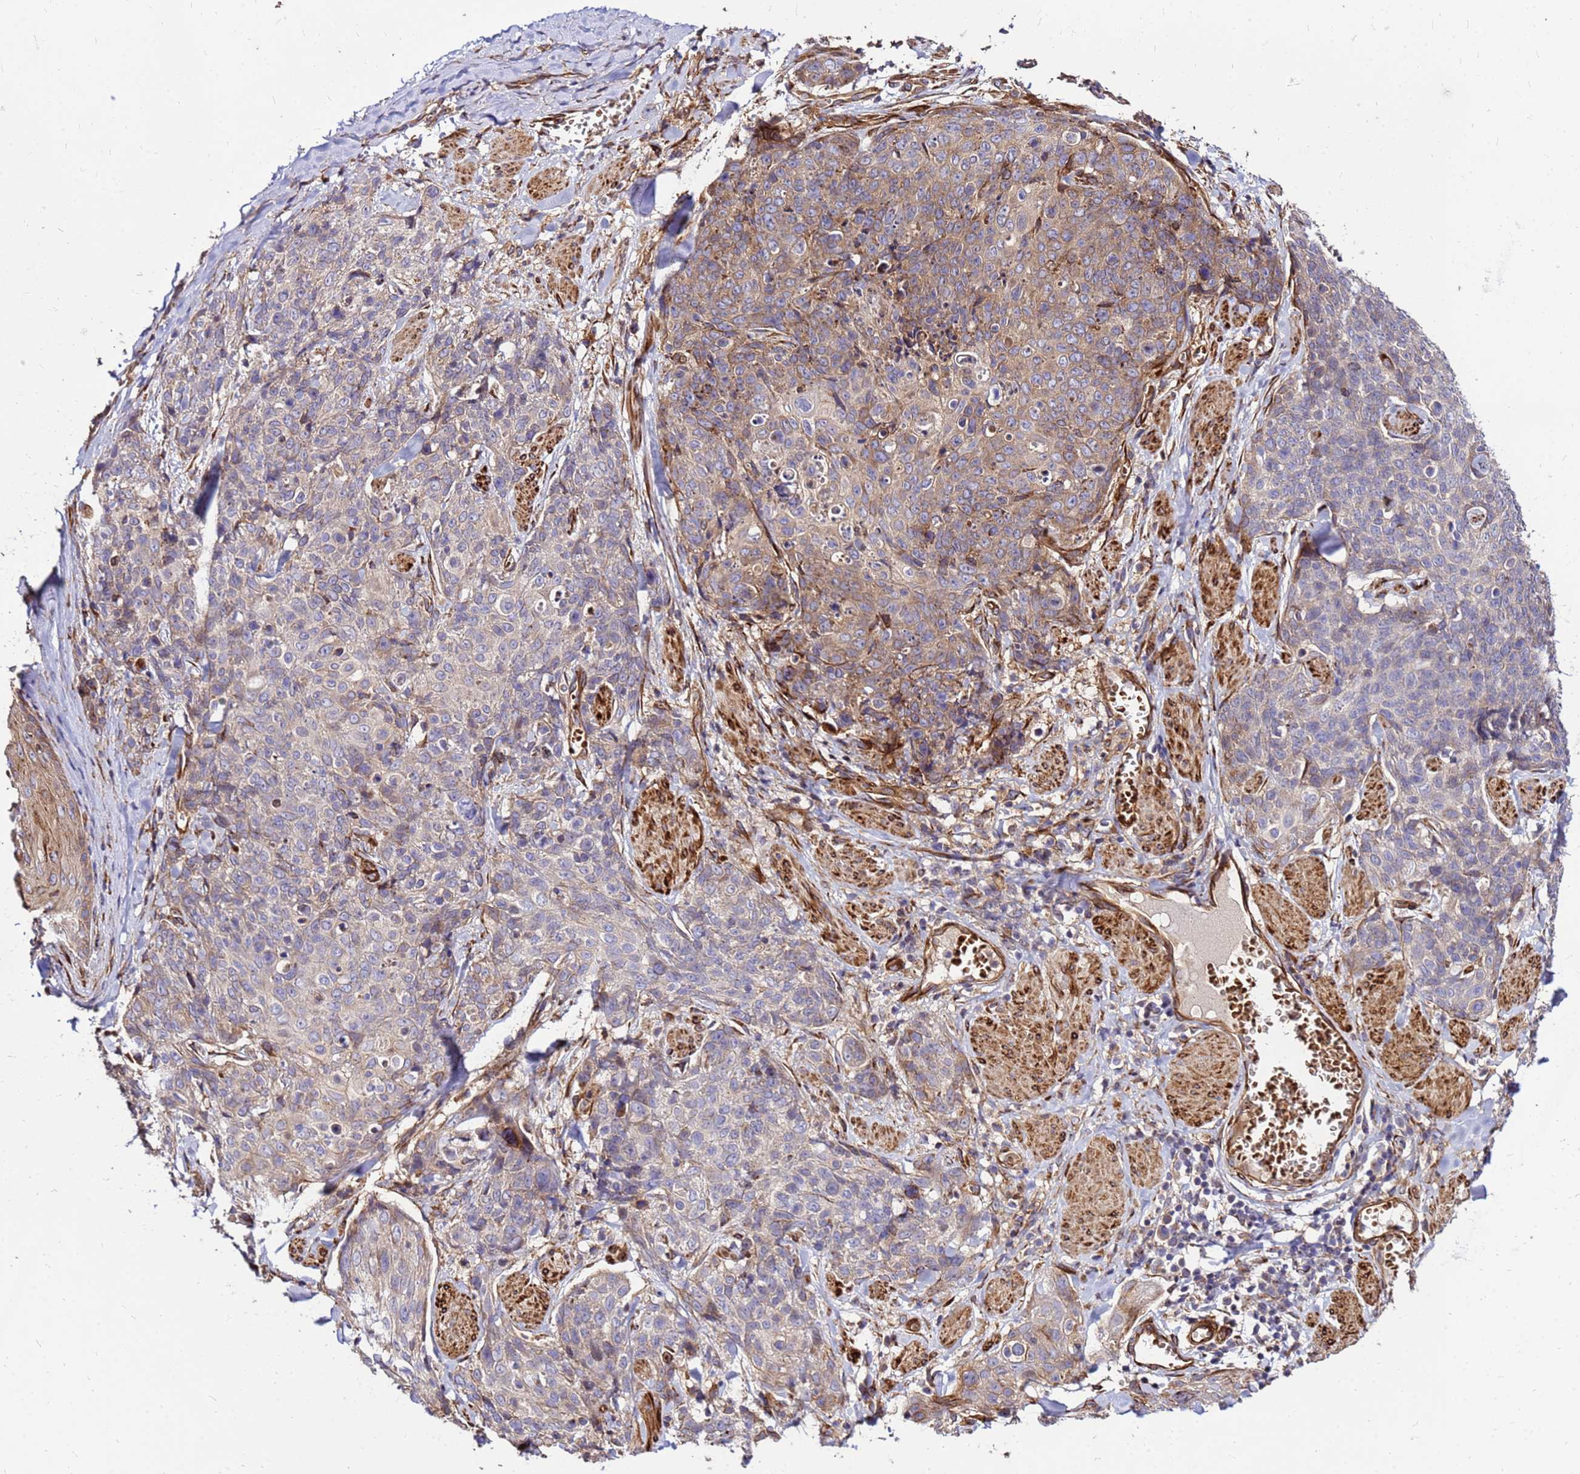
{"staining": {"intensity": "weak", "quantity": "<25%", "location": "cytoplasmic/membranous"}, "tissue": "skin cancer", "cell_type": "Tumor cells", "image_type": "cancer", "snomed": [{"axis": "morphology", "description": "Squamous cell carcinoma, NOS"}, {"axis": "topography", "description": "Skin"}, {"axis": "topography", "description": "Vulva"}], "caption": "Skin cancer was stained to show a protein in brown. There is no significant staining in tumor cells.", "gene": "WWC2", "patient": {"sex": "female", "age": 85}}